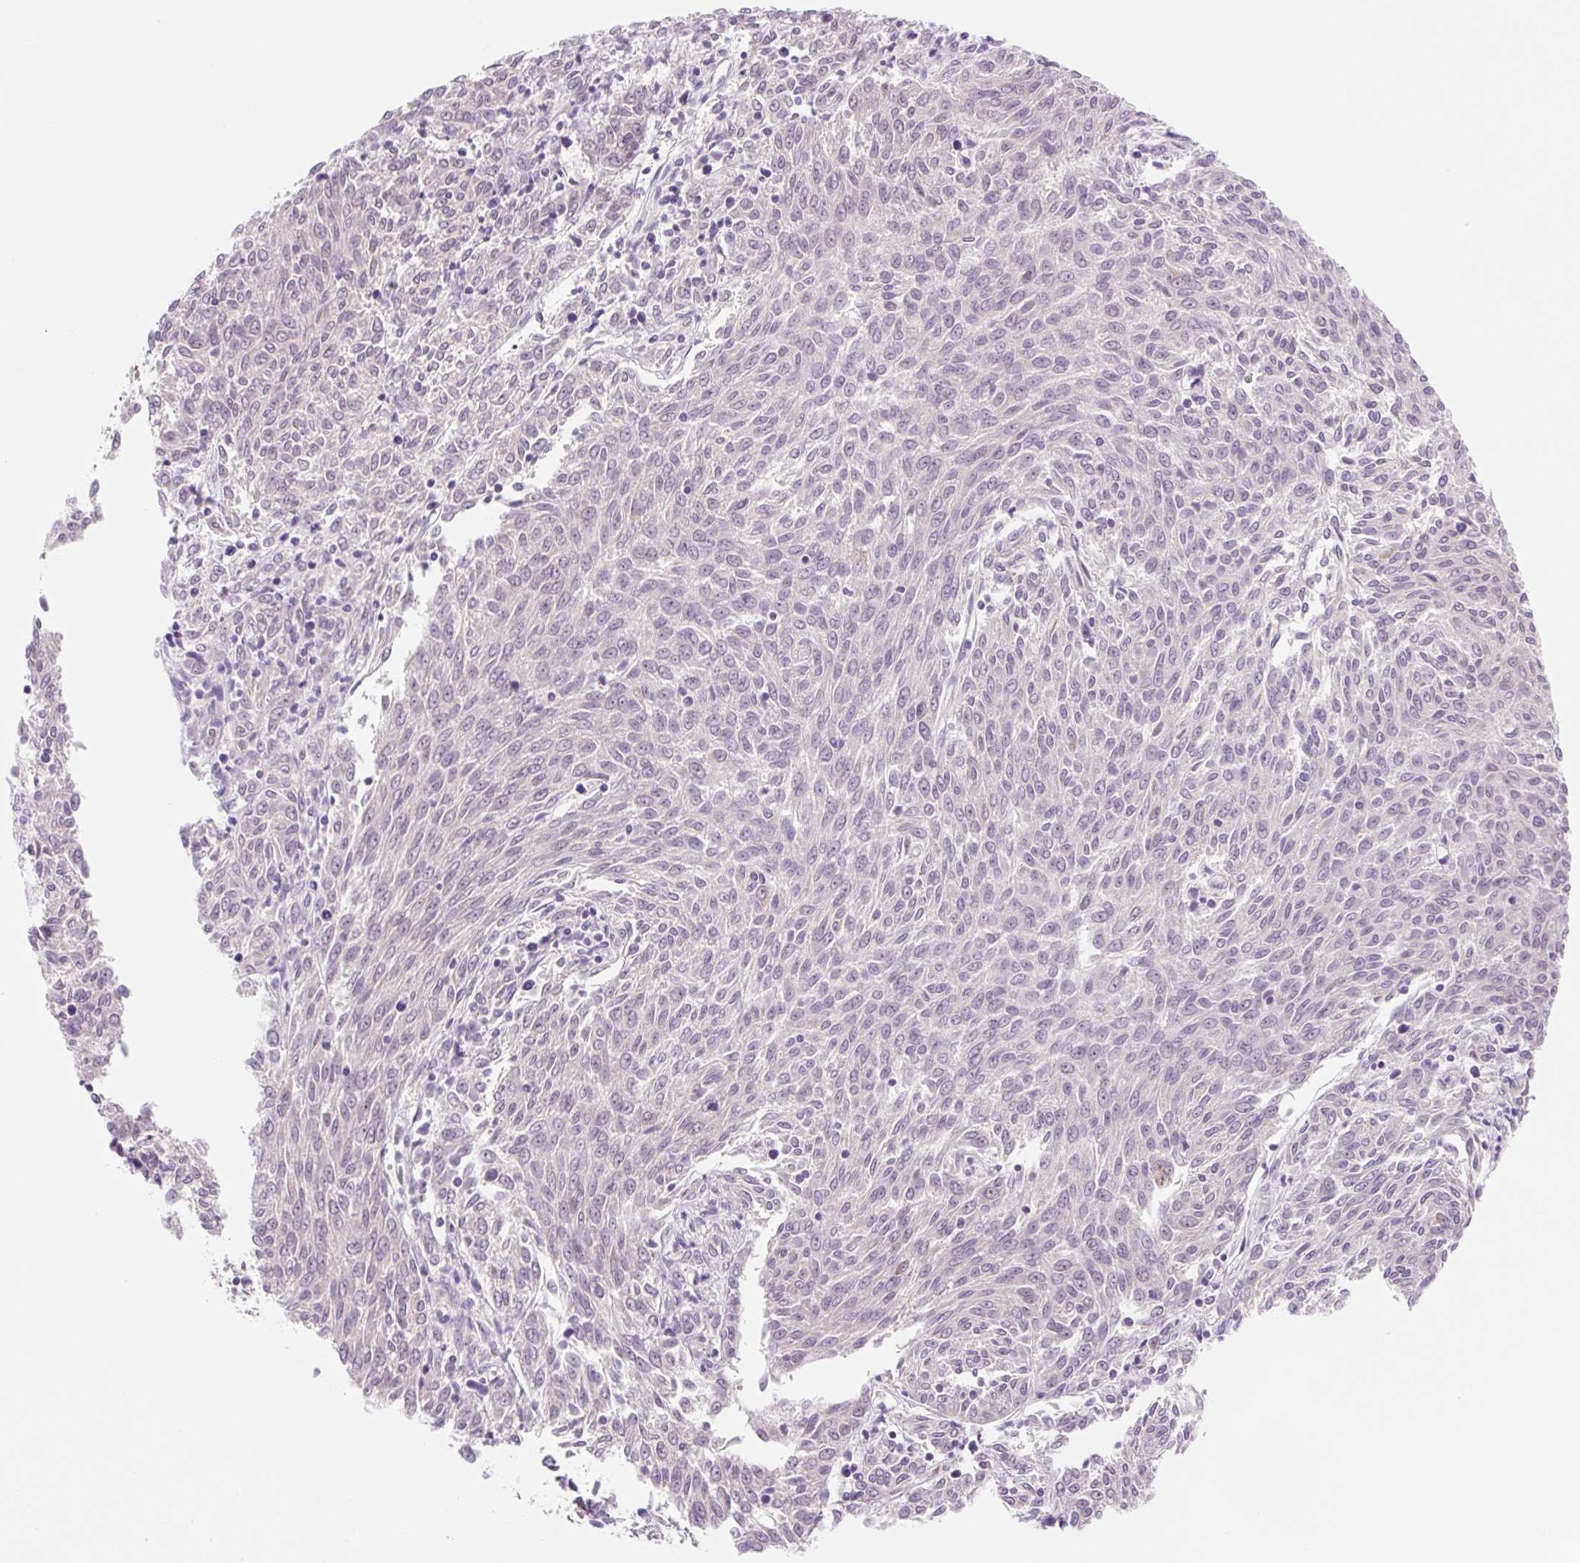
{"staining": {"intensity": "negative", "quantity": "none", "location": "none"}, "tissue": "melanoma", "cell_type": "Tumor cells", "image_type": "cancer", "snomed": [{"axis": "morphology", "description": "Malignant melanoma, NOS"}, {"axis": "topography", "description": "Skin"}], "caption": "A high-resolution micrograph shows IHC staining of melanoma, which displays no significant staining in tumor cells.", "gene": "CELF6", "patient": {"sex": "female", "age": 72}}